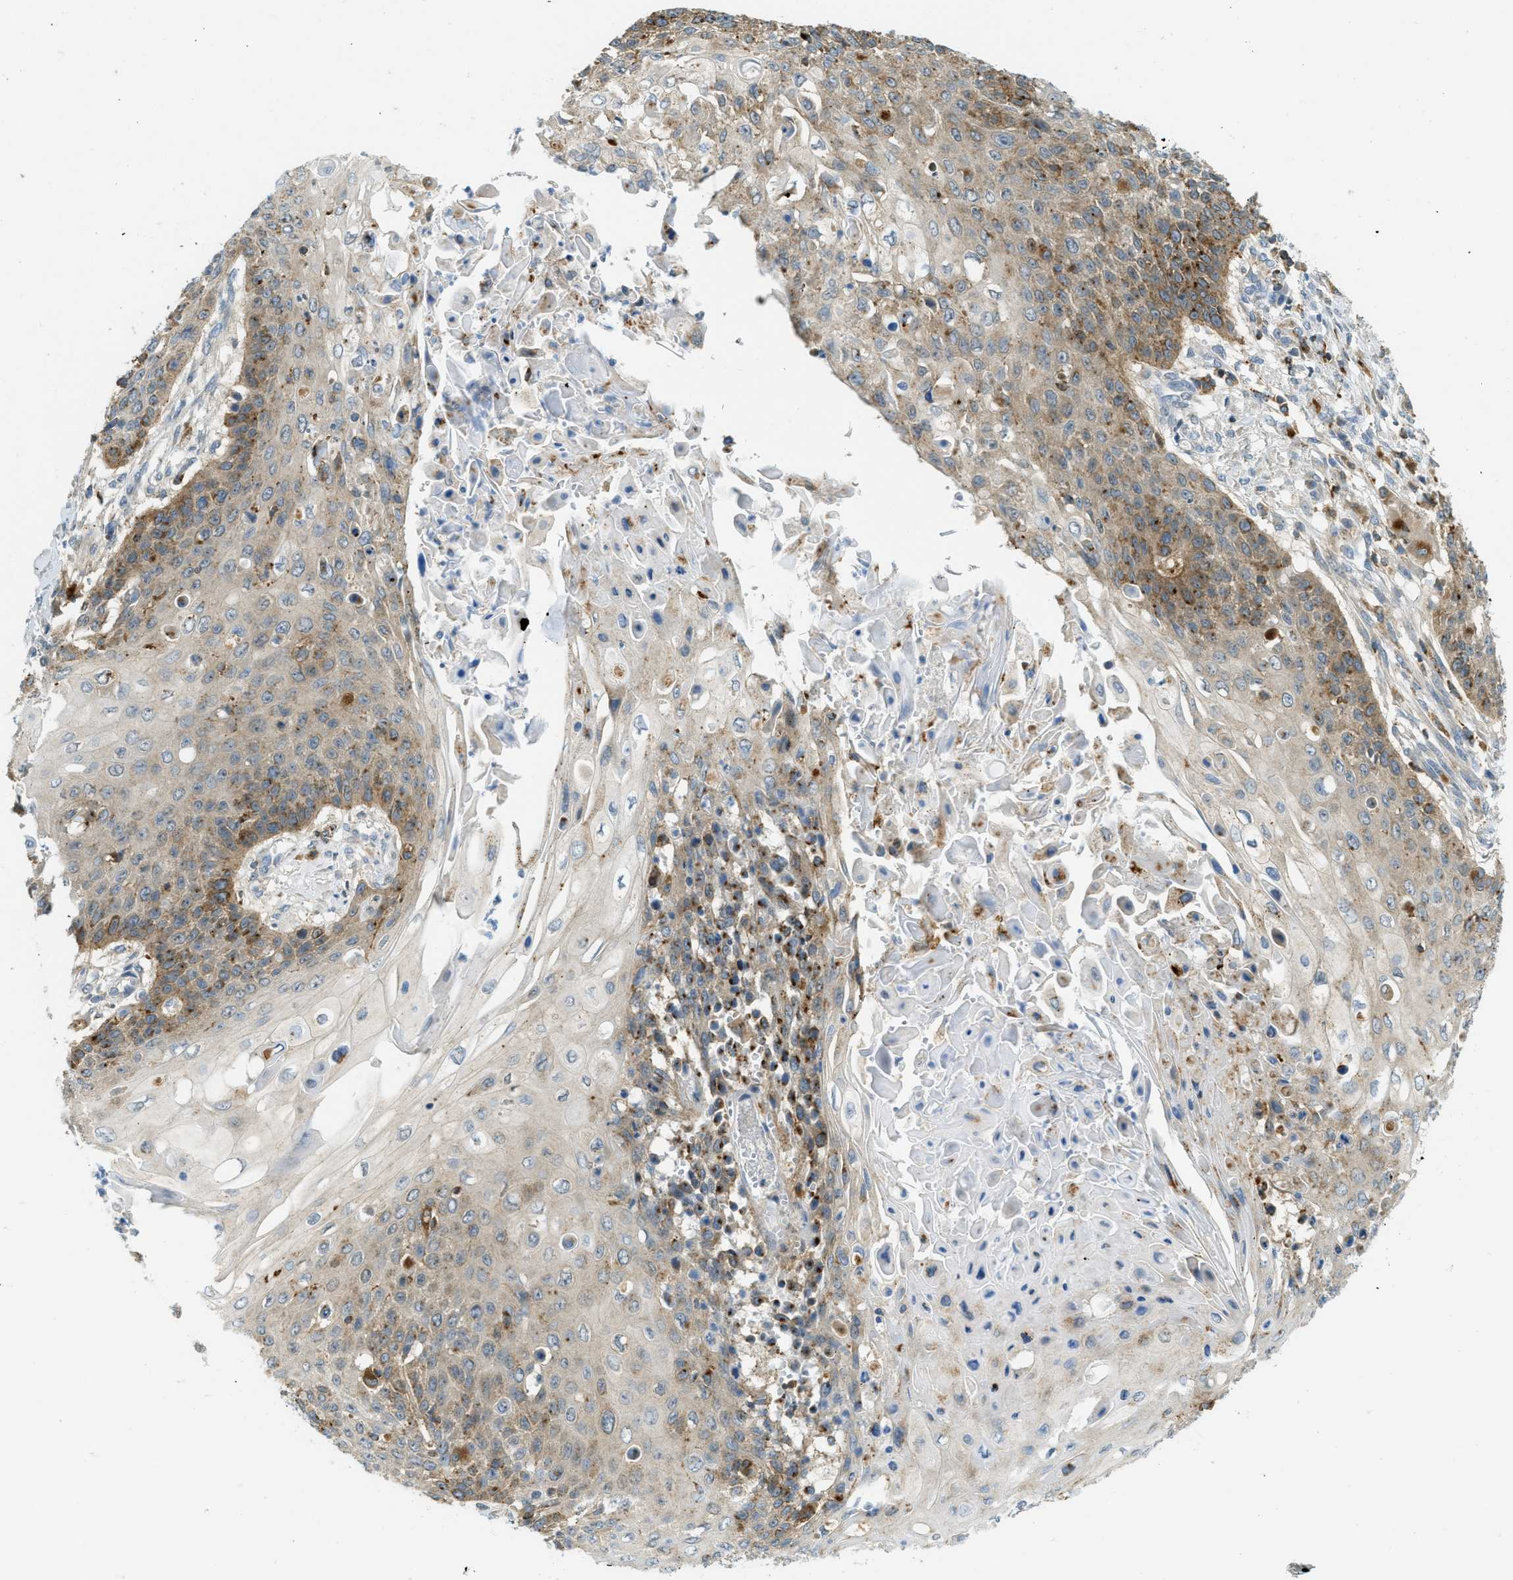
{"staining": {"intensity": "moderate", "quantity": "25%-75%", "location": "cytoplasmic/membranous"}, "tissue": "cervical cancer", "cell_type": "Tumor cells", "image_type": "cancer", "snomed": [{"axis": "morphology", "description": "Squamous cell carcinoma, NOS"}, {"axis": "topography", "description": "Cervix"}], "caption": "Tumor cells exhibit moderate cytoplasmic/membranous staining in about 25%-75% of cells in cervical cancer. (DAB IHC, brown staining for protein, blue staining for nuclei).", "gene": "PLBD2", "patient": {"sex": "female", "age": 39}}